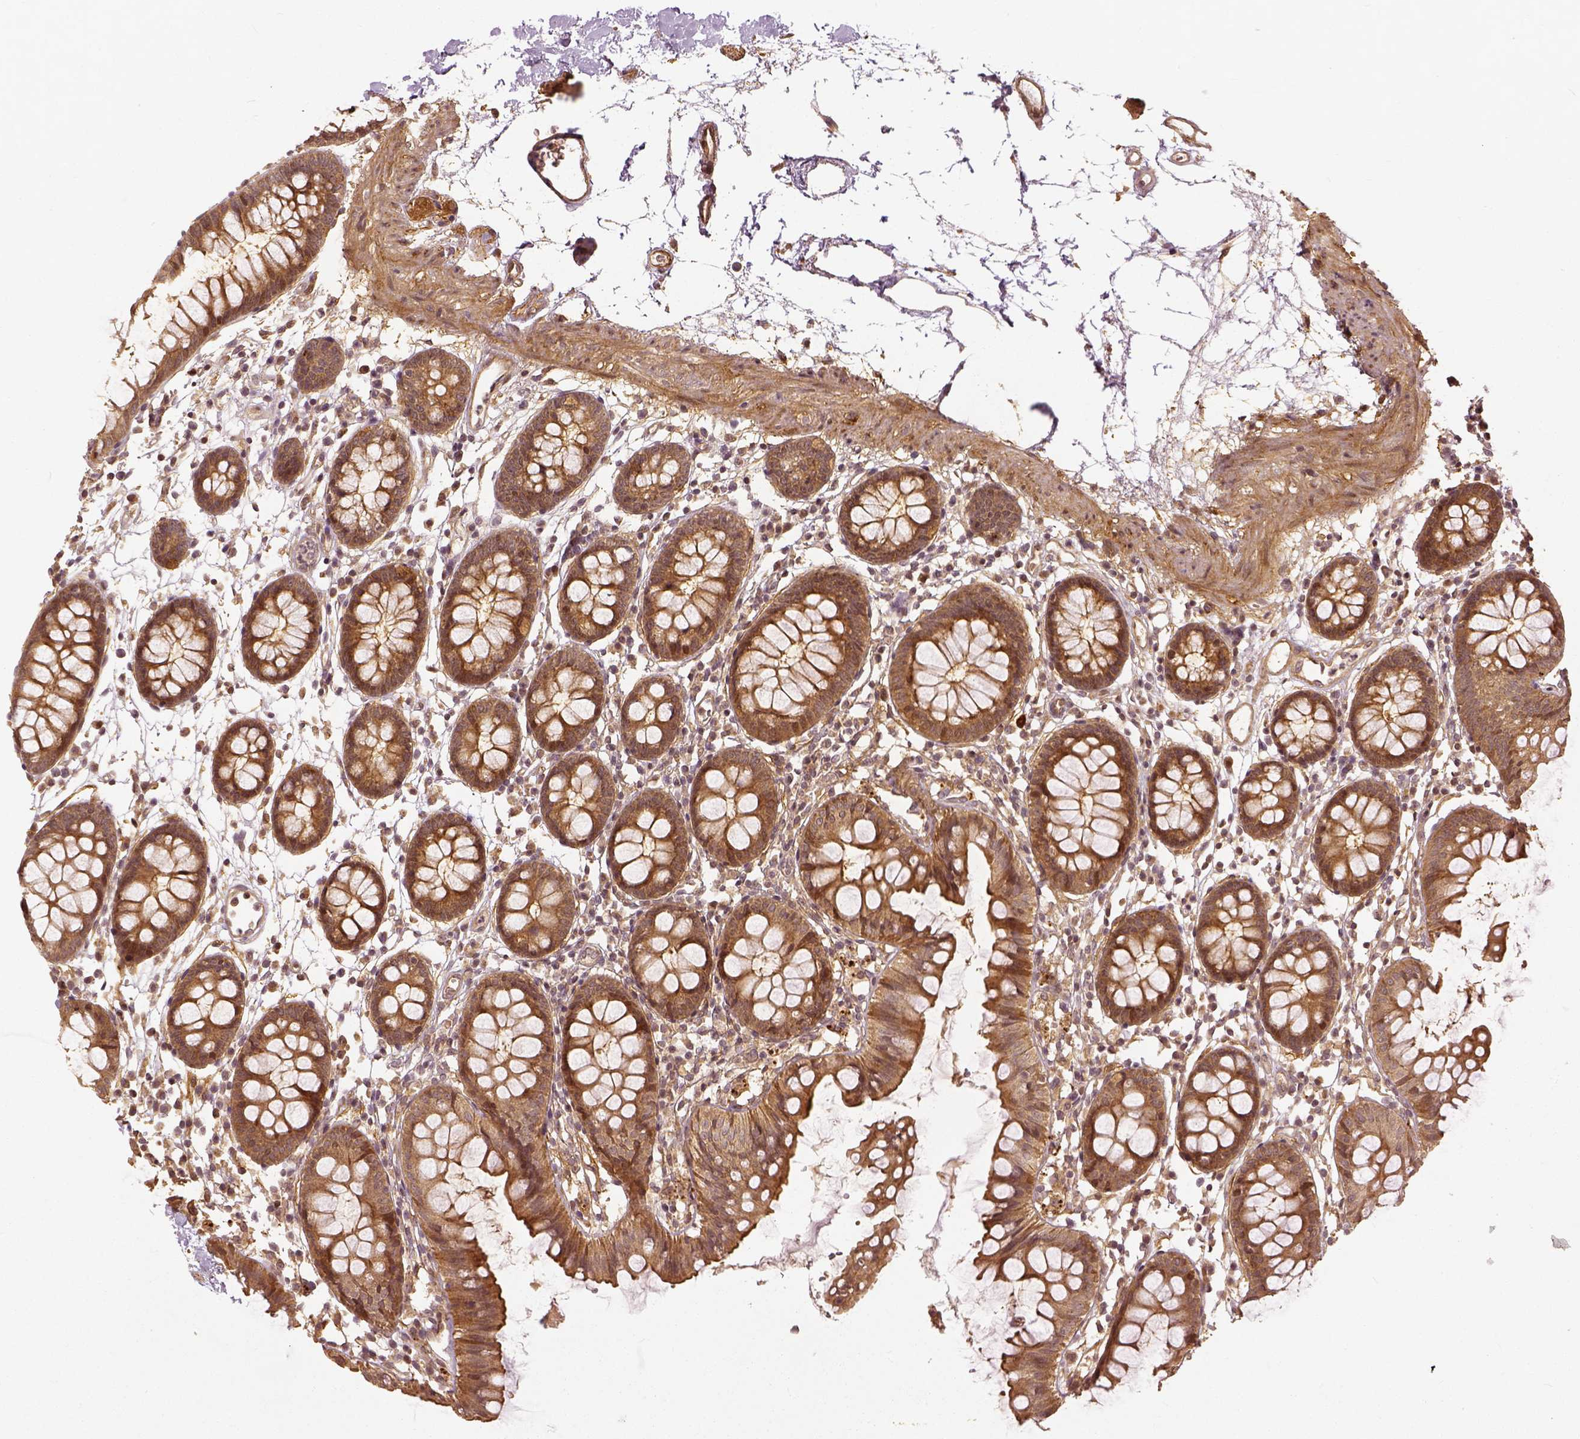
{"staining": {"intensity": "strong", "quantity": ">75%", "location": "cytoplasmic/membranous"}, "tissue": "colon", "cell_type": "Endothelial cells", "image_type": "normal", "snomed": [{"axis": "morphology", "description": "Normal tissue, NOS"}, {"axis": "topography", "description": "Colon"}], "caption": "This micrograph exhibits immunohistochemistry staining of unremarkable colon, with high strong cytoplasmic/membranous positivity in about >75% of endothelial cells.", "gene": "VEGFA", "patient": {"sex": "female", "age": 84}}